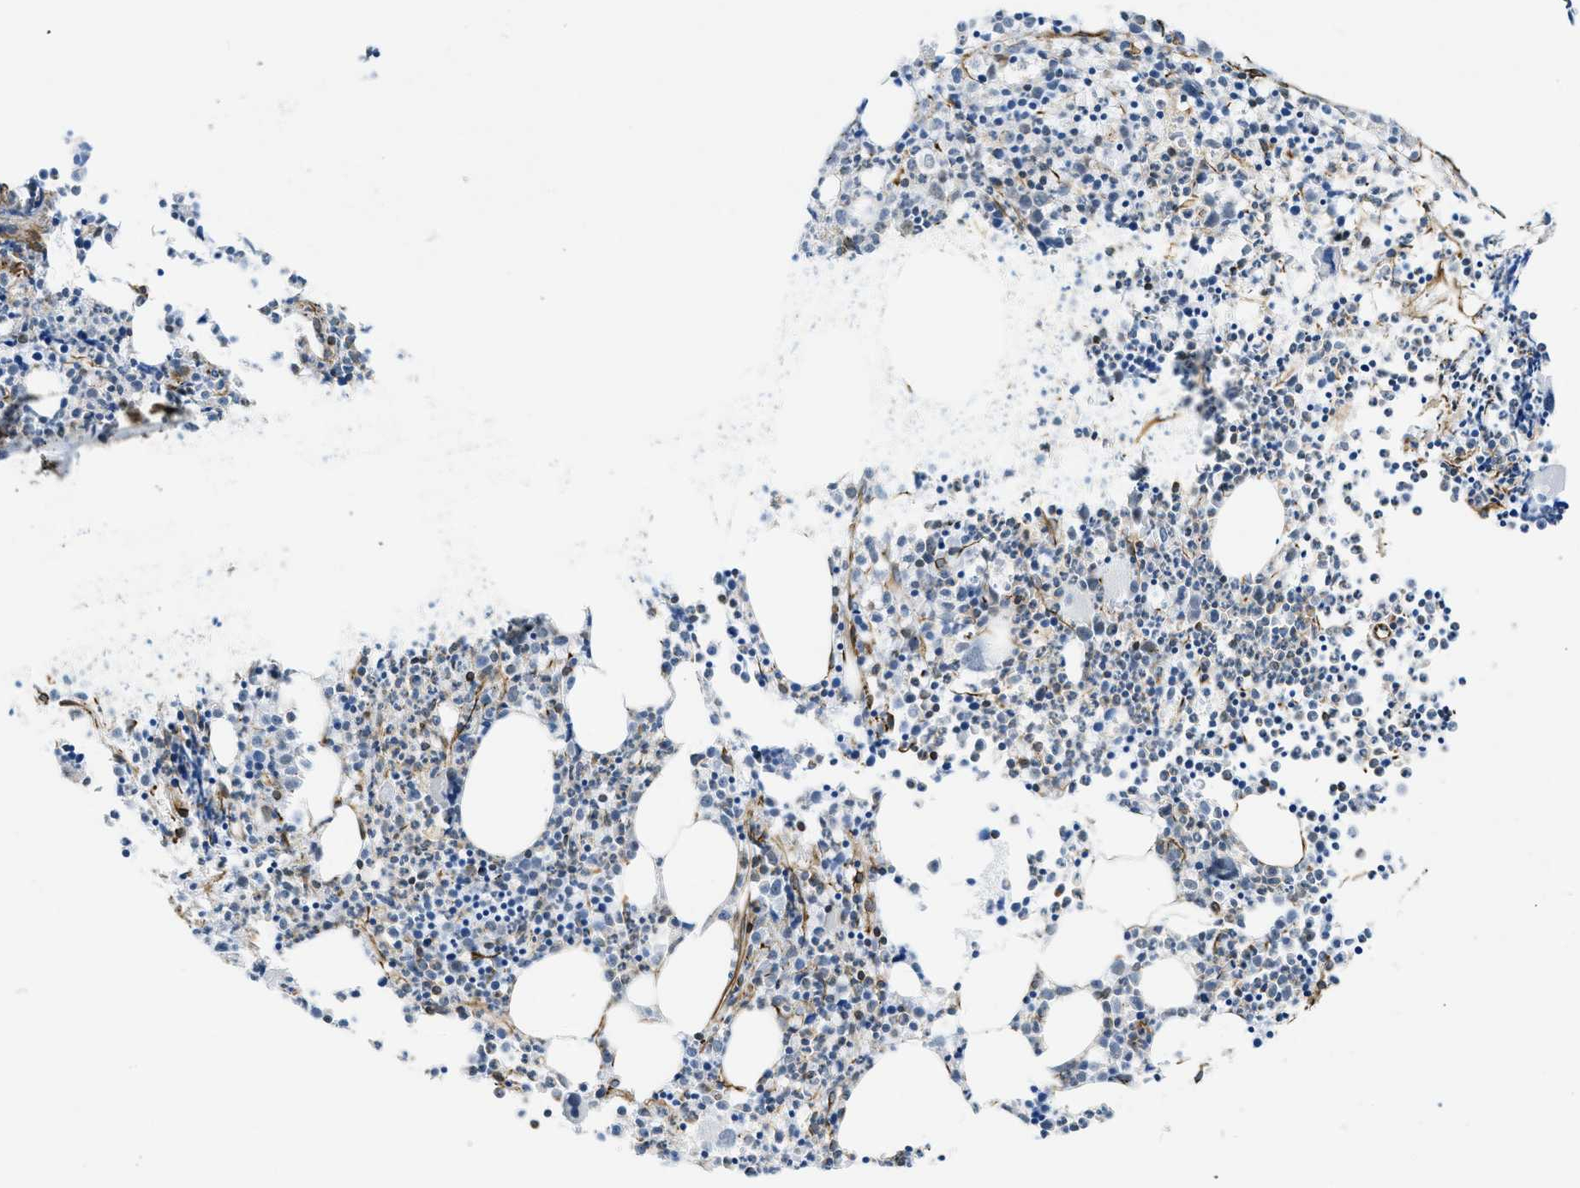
{"staining": {"intensity": "moderate", "quantity": "<25%", "location": "cytoplasmic/membranous,nuclear"}, "tissue": "bone marrow", "cell_type": "Hematopoietic cells", "image_type": "normal", "snomed": [{"axis": "morphology", "description": "Normal tissue, NOS"}, {"axis": "morphology", "description": "Inflammation, NOS"}, {"axis": "topography", "description": "Bone marrow"}], "caption": "Immunohistochemistry staining of normal bone marrow, which shows low levels of moderate cytoplasmic/membranous,nuclear positivity in about <25% of hematopoietic cells indicating moderate cytoplasmic/membranous,nuclear protein positivity. The staining was performed using DAB (3,3'-diaminobenzidine) (brown) for protein detection and nuclei were counterstained in hematoxylin (blue).", "gene": "LRRC8B", "patient": {"sex": "female", "age": 53}}